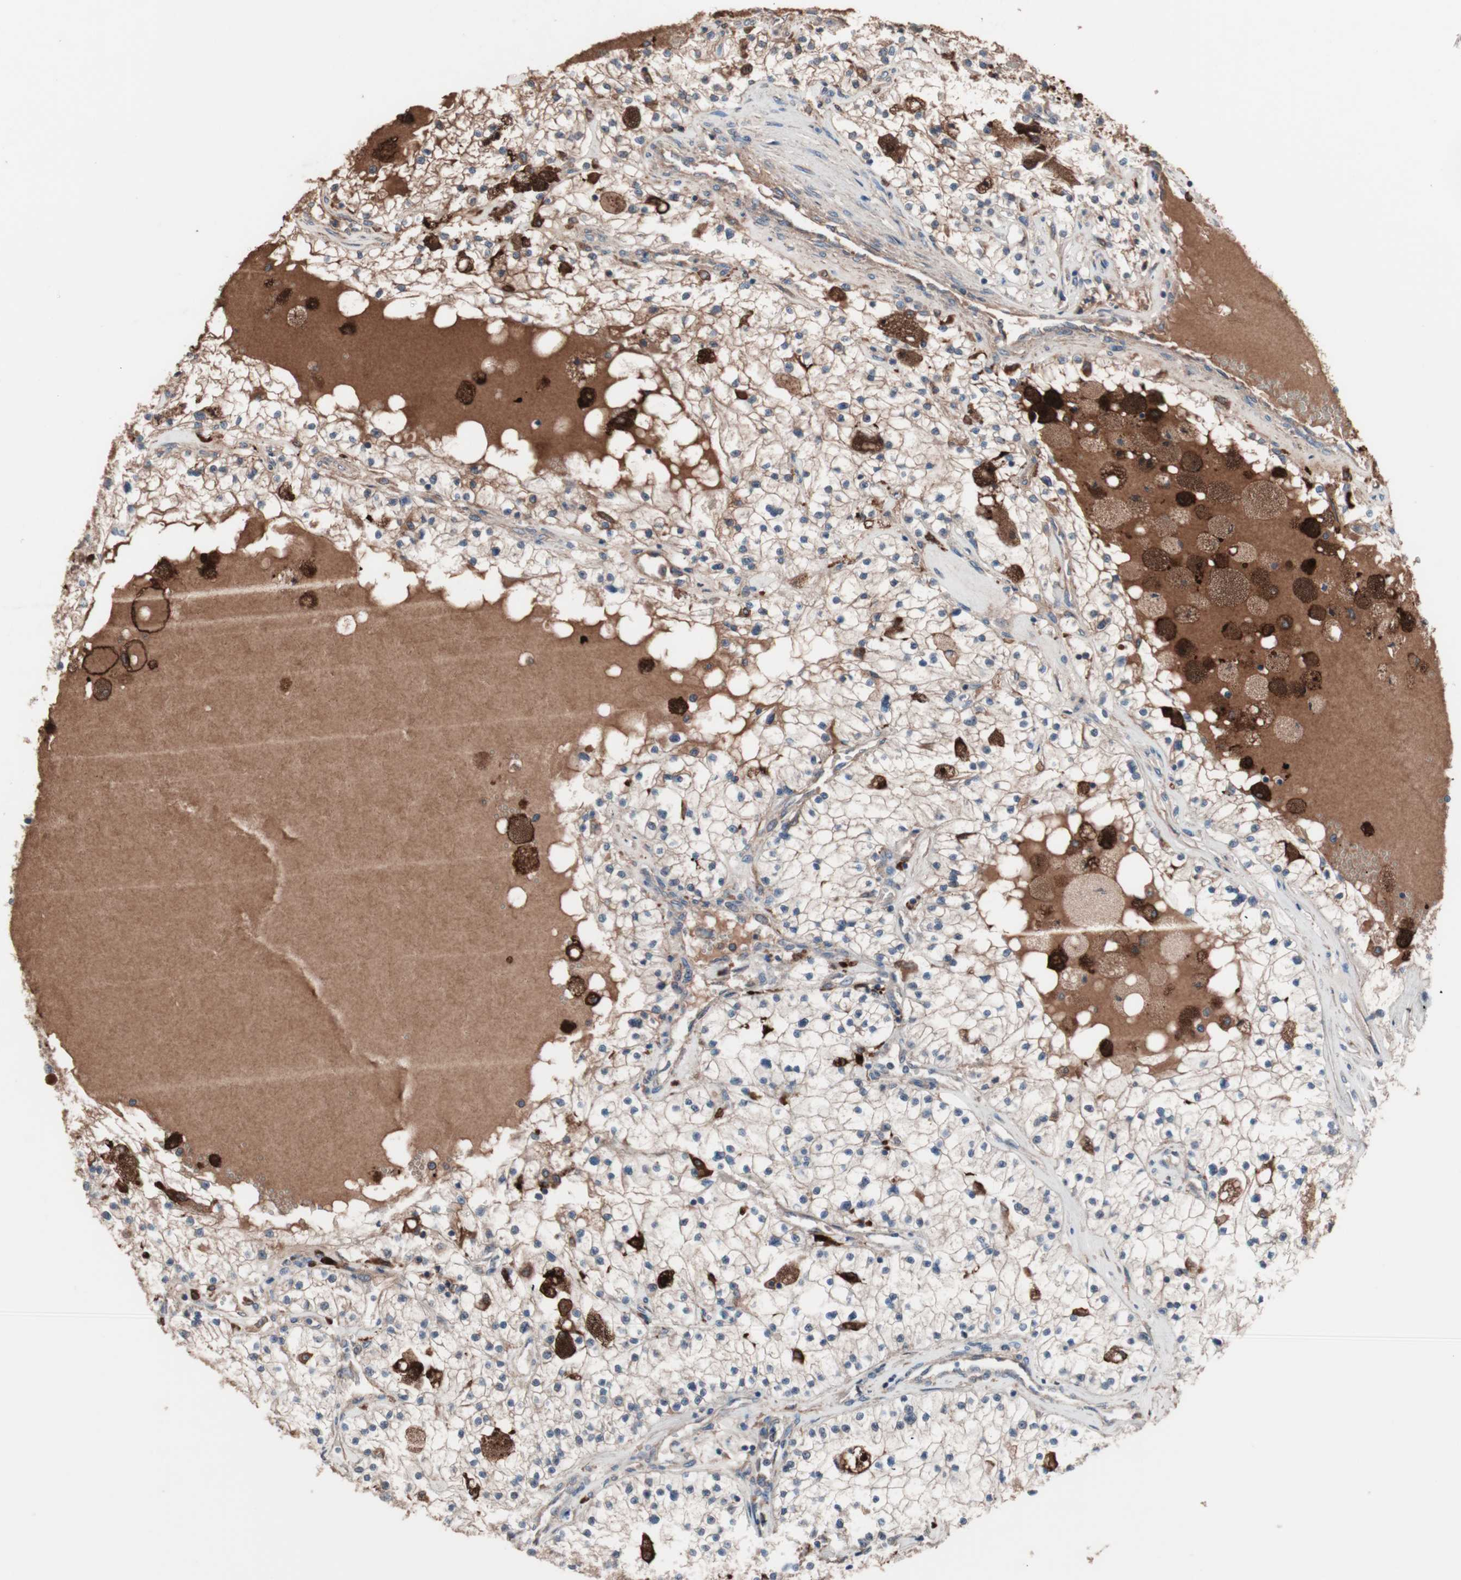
{"staining": {"intensity": "weak", "quantity": "<25%", "location": "cytoplasmic/membranous"}, "tissue": "renal cancer", "cell_type": "Tumor cells", "image_type": "cancer", "snomed": [{"axis": "morphology", "description": "Adenocarcinoma, NOS"}, {"axis": "topography", "description": "Kidney"}], "caption": "This is an IHC photomicrograph of human renal cancer. There is no staining in tumor cells.", "gene": "ATG7", "patient": {"sex": "male", "age": 68}}